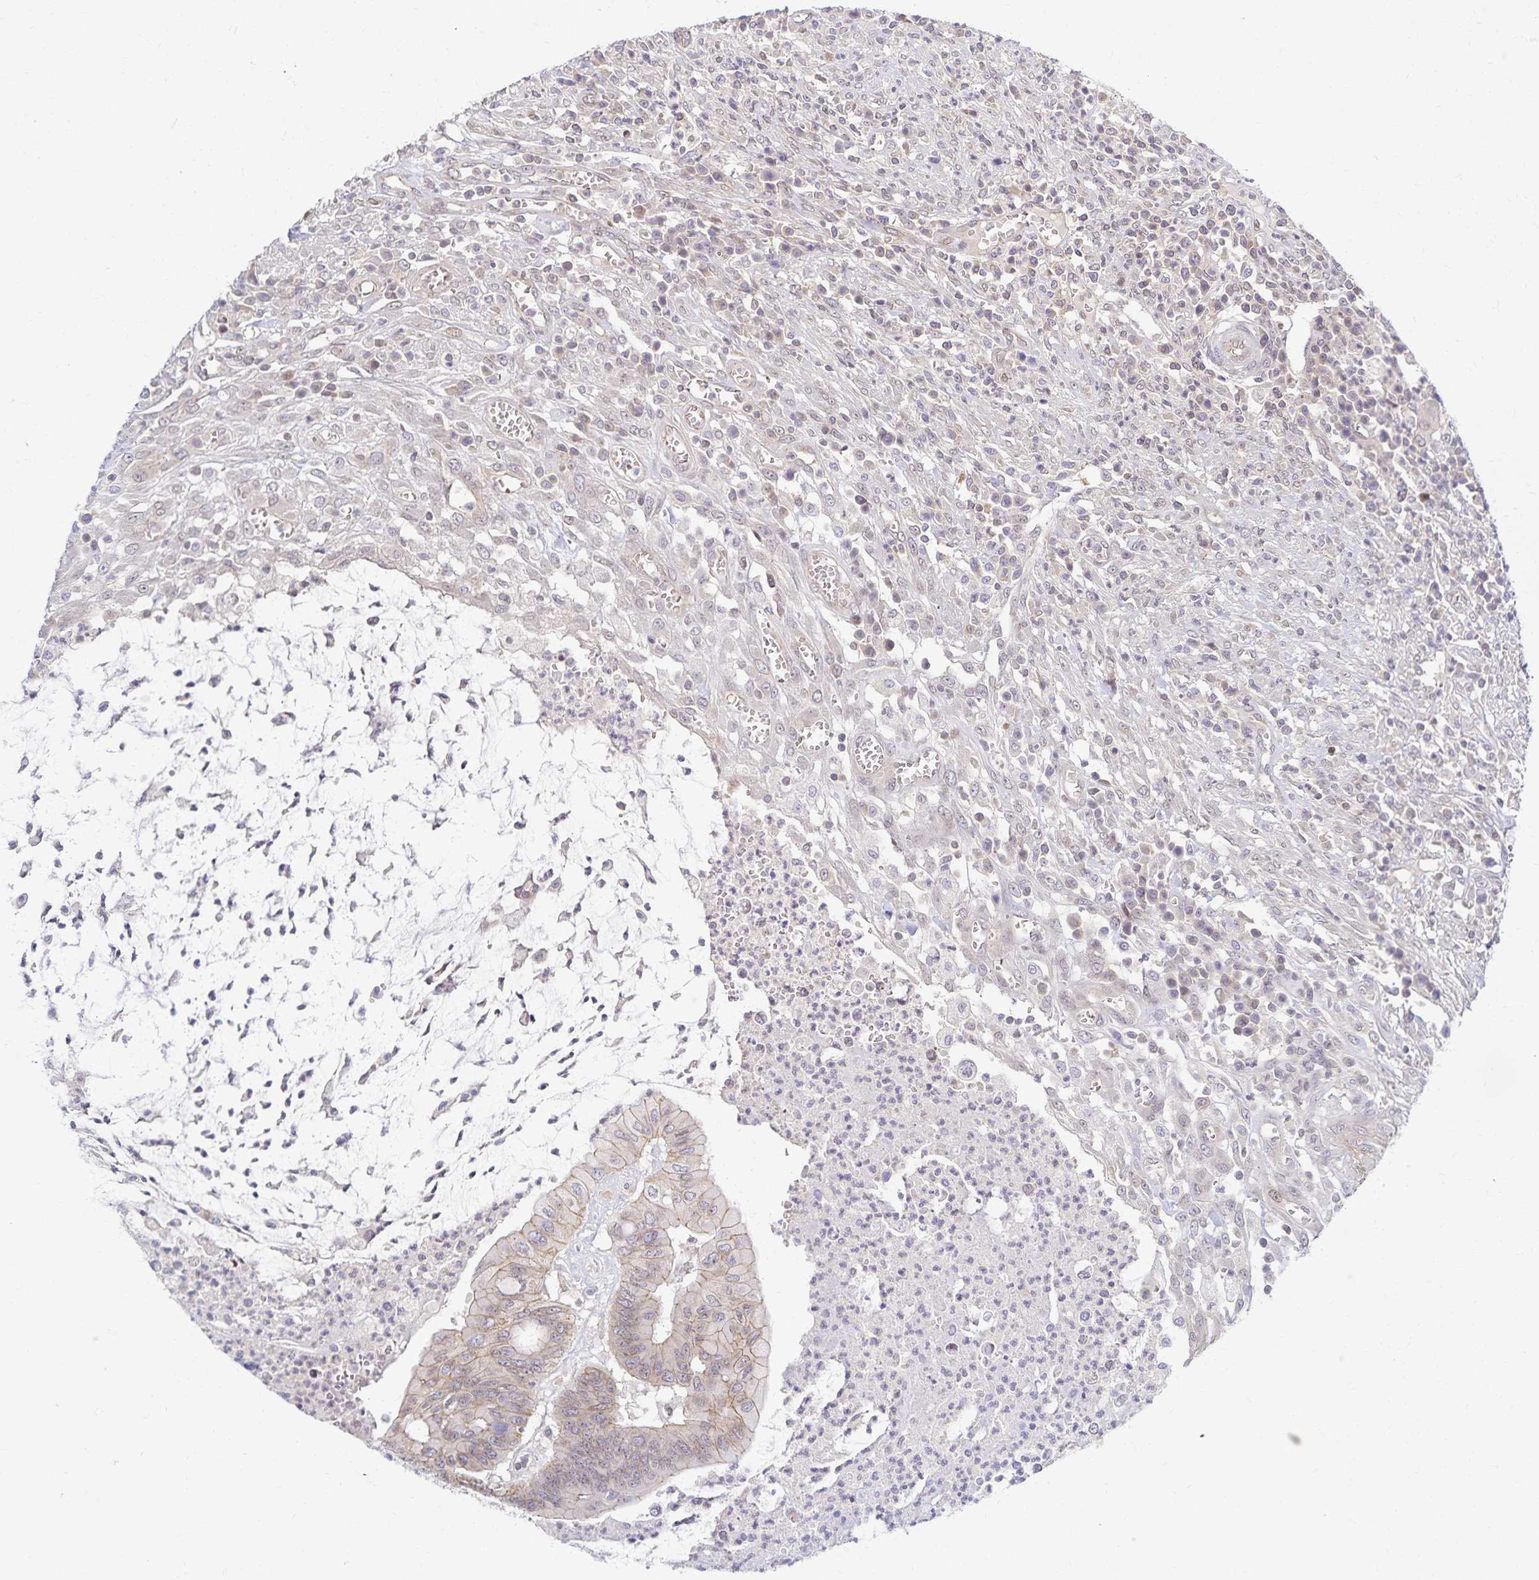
{"staining": {"intensity": "weak", "quantity": ">75%", "location": "cytoplasmic/membranous"}, "tissue": "colorectal cancer", "cell_type": "Tumor cells", "image_type": "cancer", "snomed": [{"axis": "morphology", "description": "Adenocarcinoma, NOS"}, {"axis": "topography", "description": "Colon"}], "caption": "This histopathology image demonstrates immunohistochemistry staining of colorectal cancer (adenocarcinoma), with low weak cytoplasmic/membranous staining in approximately >75% of tumor cells.", "gene": "RAB9B", "patient": {"sex": "male", "age": 65}}